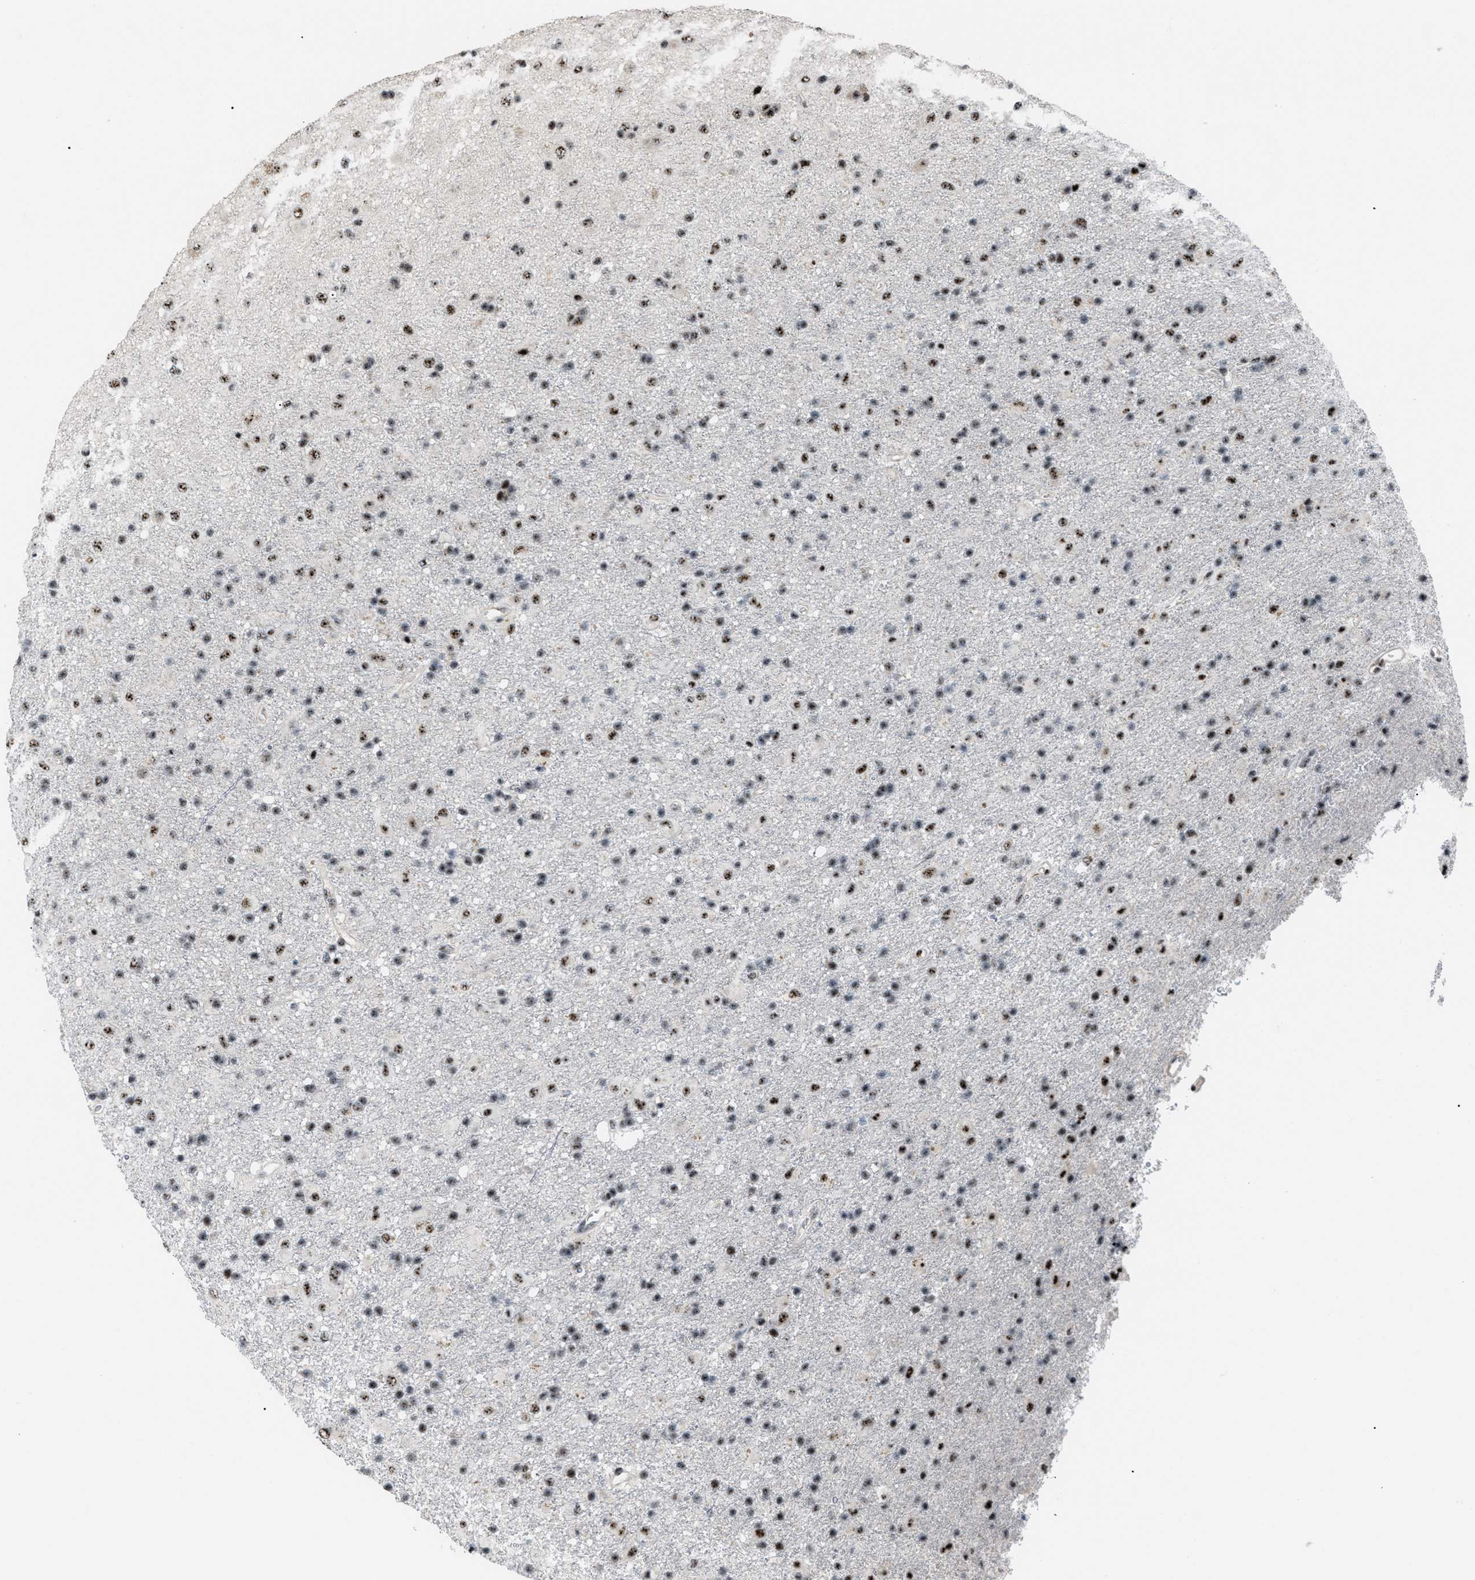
{"staining": {"intensity": "moderate", "quantity": ">75%", "location": "nuclear"}, "tissue": "glioma", "cell_type": "Tumor cells", "image_type": "cancer", "snomed": [{"axis": "morphology", "description": "Glioma, malignant, Low grade"}, {"axis": "topography", "description": "Brain"}], "caption": "Protein staining displays moderate nuclear staining in about >75% of tumor cells in glioma. (DAB (3,3'-diaminobenzidine) = brown stain, brightfield microscopy at high magnification).", "gene": "CDR2", "patient": {"sex": "male", "age": 65}}